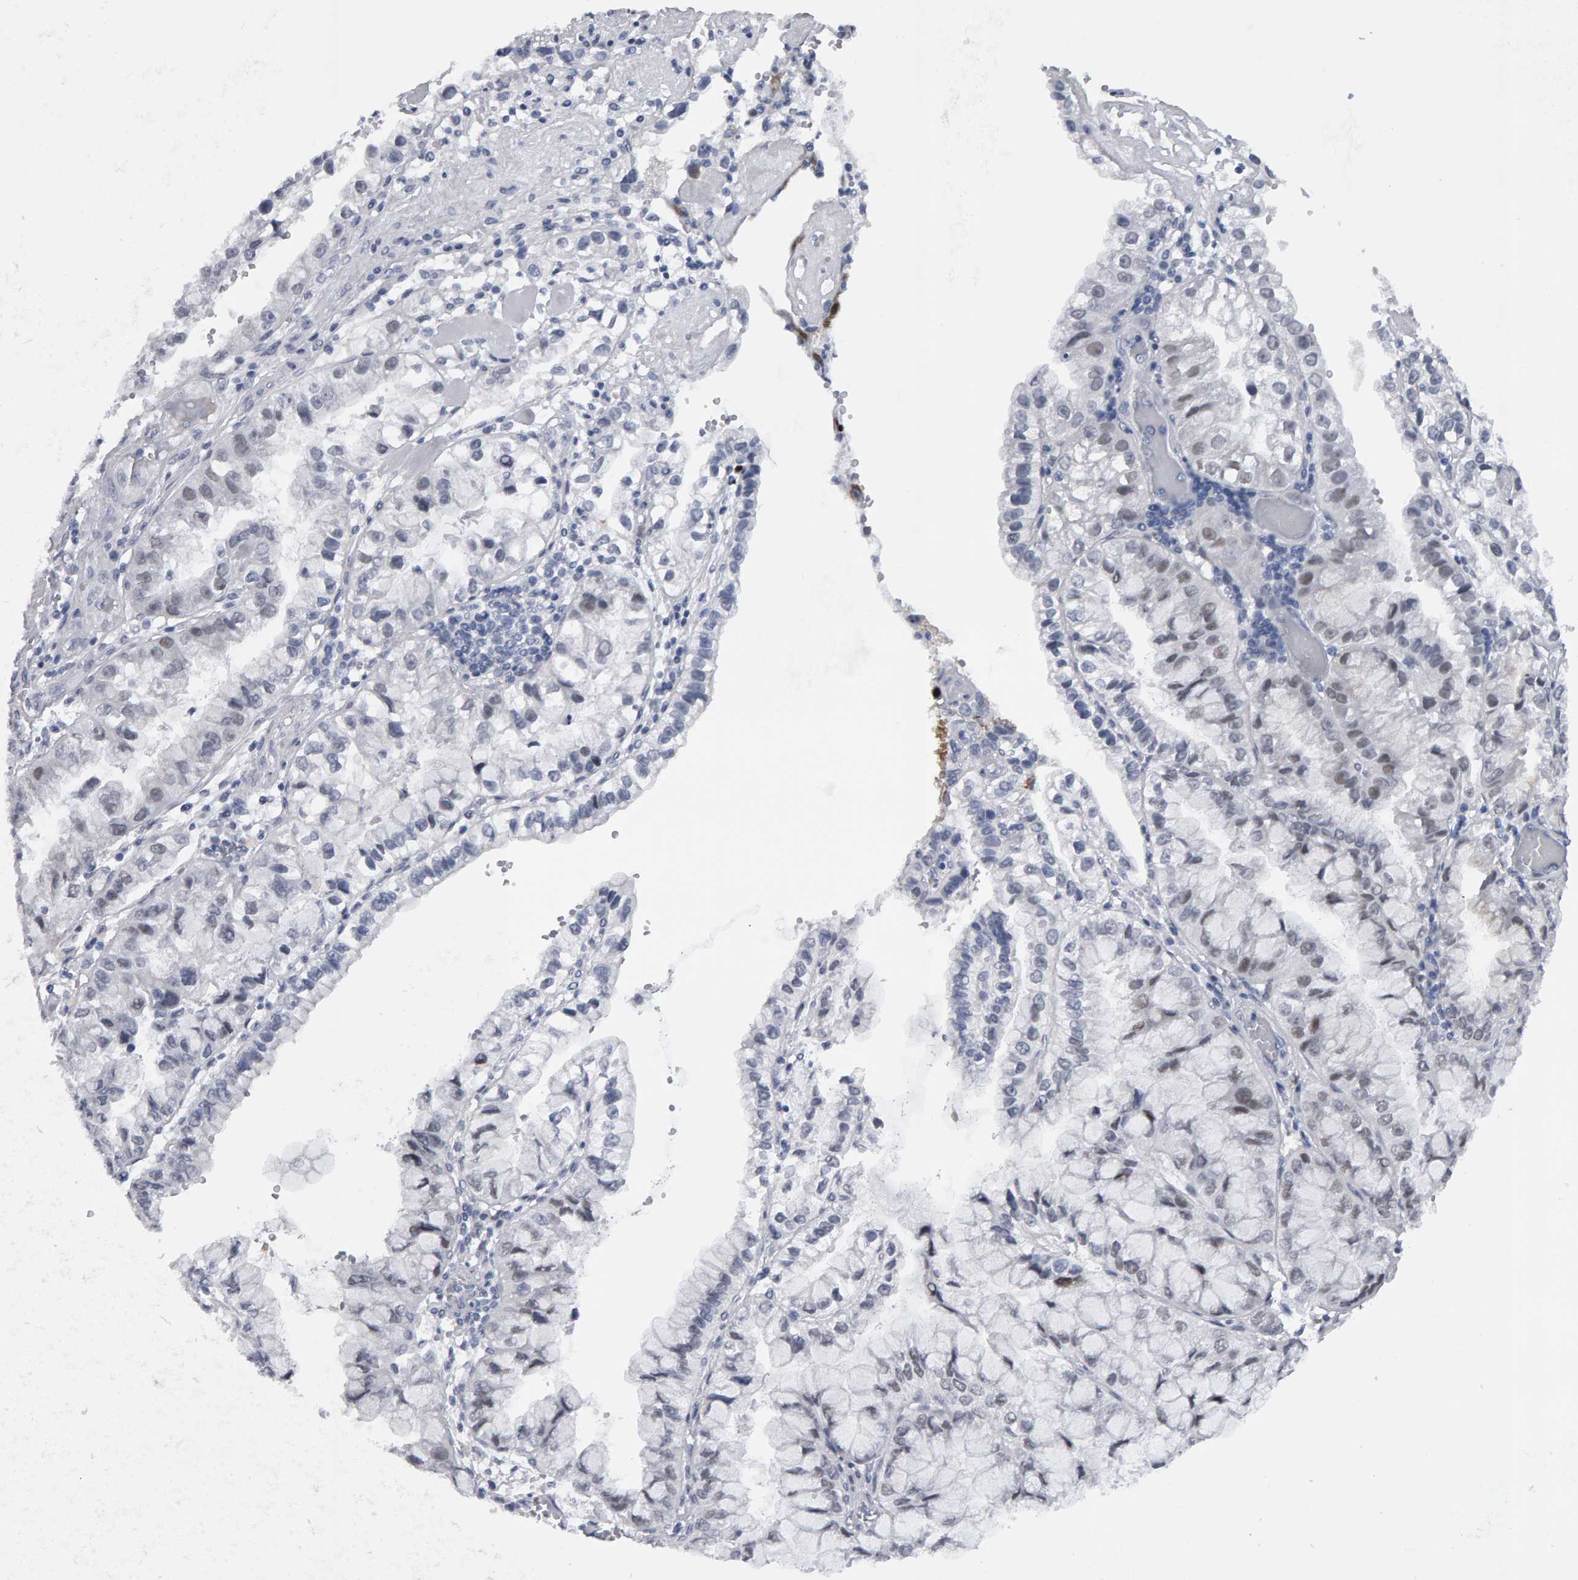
{"staining": {"intensity": "weak", "quantity": "<25%", "location": "nuclear"}, "tissue": "liver cancer", "cell_type": "Tumor cells", "image_type": "cancer", "snomed": [{"axis": "morphology", "description": "Cholangiocarcinoma"}, {"axis": "topography", "description": "Liver"}], "caption": "This photomicrograph is of liver cancer (cholangiocarcinoma) stained with immunohistochemistry (IHC) to label a protein in brown with the nuclei are counter-stained blue. There is no staining in tumor cells.", "gene": "IPO8", "patient": {"sex": "female", "age": 79}}